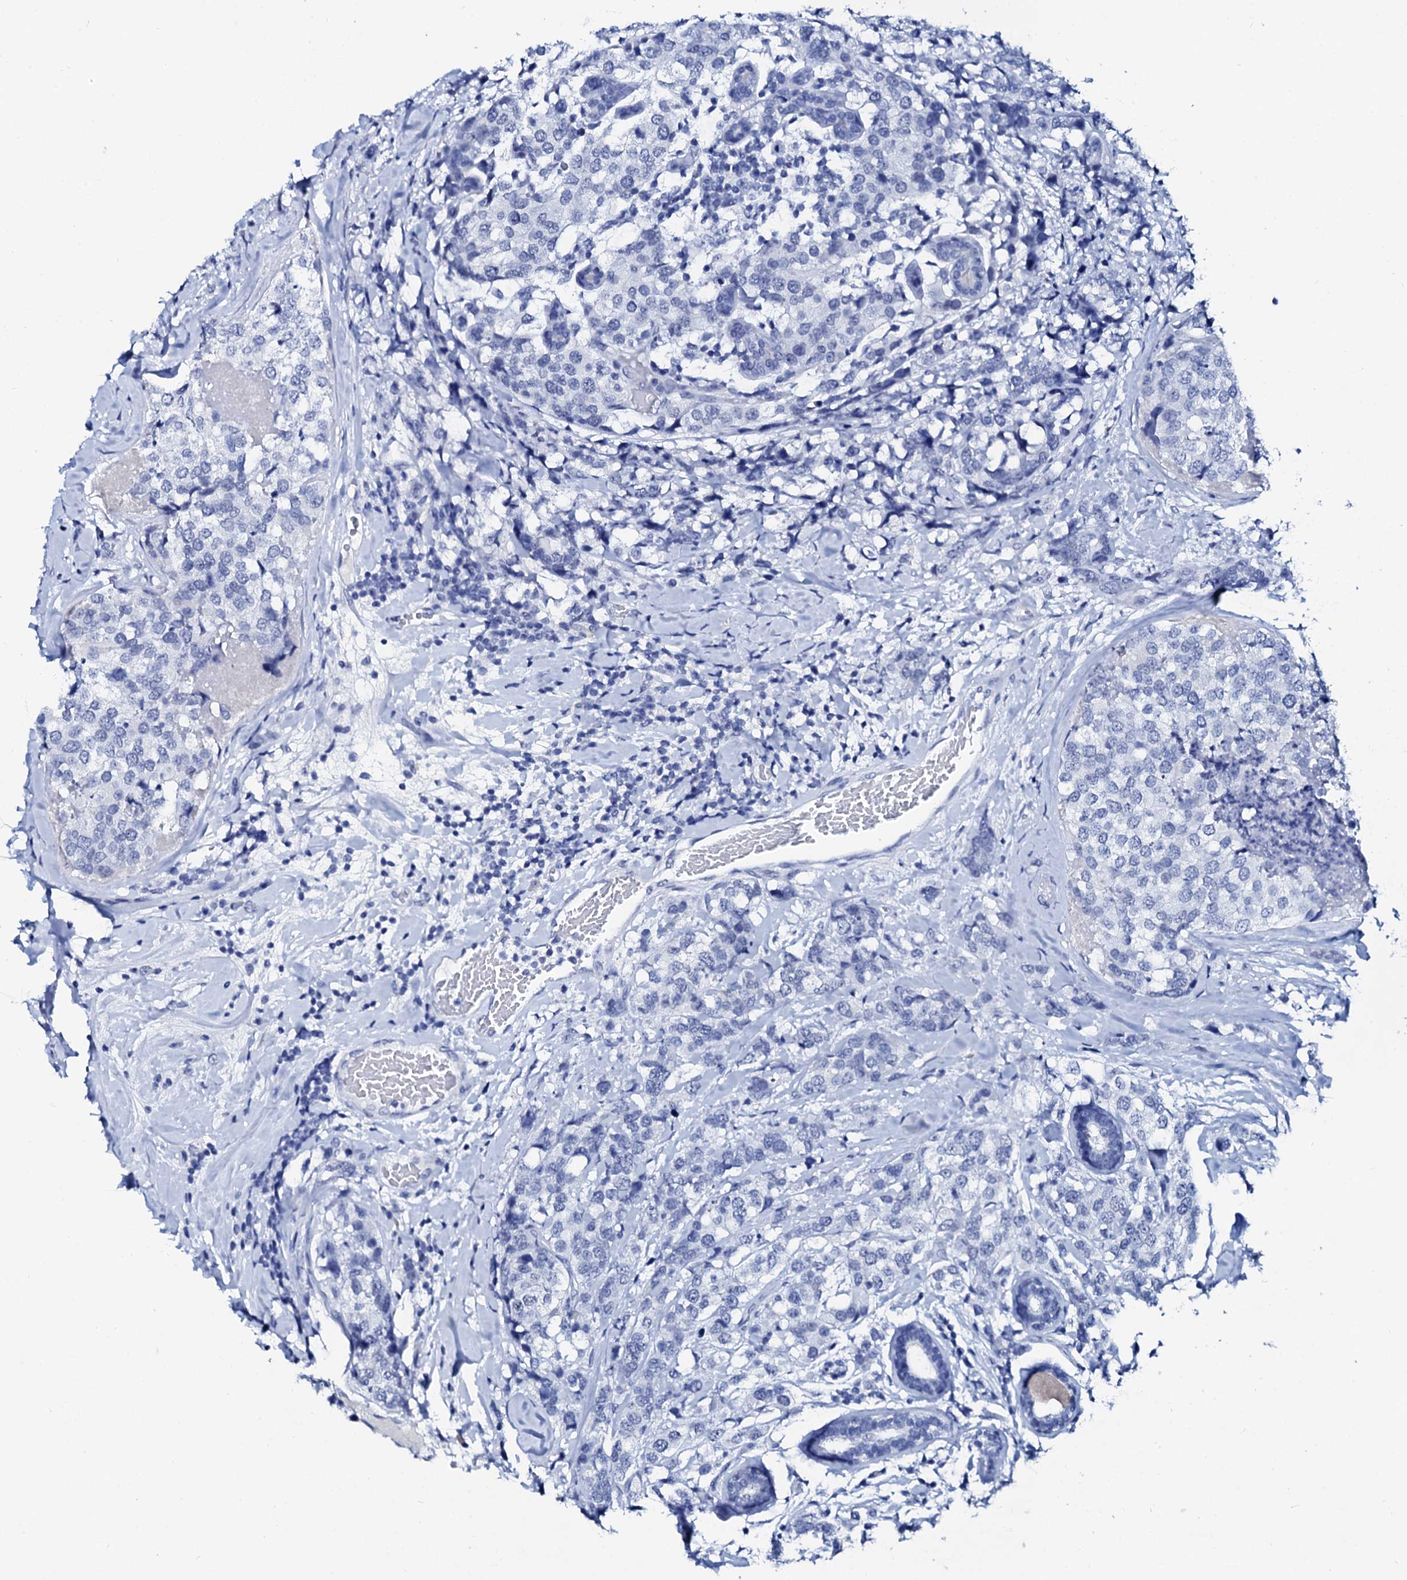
{"staining": {"intensity": "negative", "quantity": "none", "location": "none"}, "tissue": "breast cancer", "cell_type": "Tumor cells", "image_type": "cancer", "snomed": [{"axis": "morphology", "description": "Lobular carcinoma"}, {"axis": "topography", "description": "Breast"}], "caption": "IHC micrograph of neoplastic tissue: breast lobular carcinoma stained with DAB (3,3'-diaminobenzidine) exhibits no significant protein staining in tumor cells.", "gene": "SPATA19", "patient": {"sex": "female", "age": 59}}